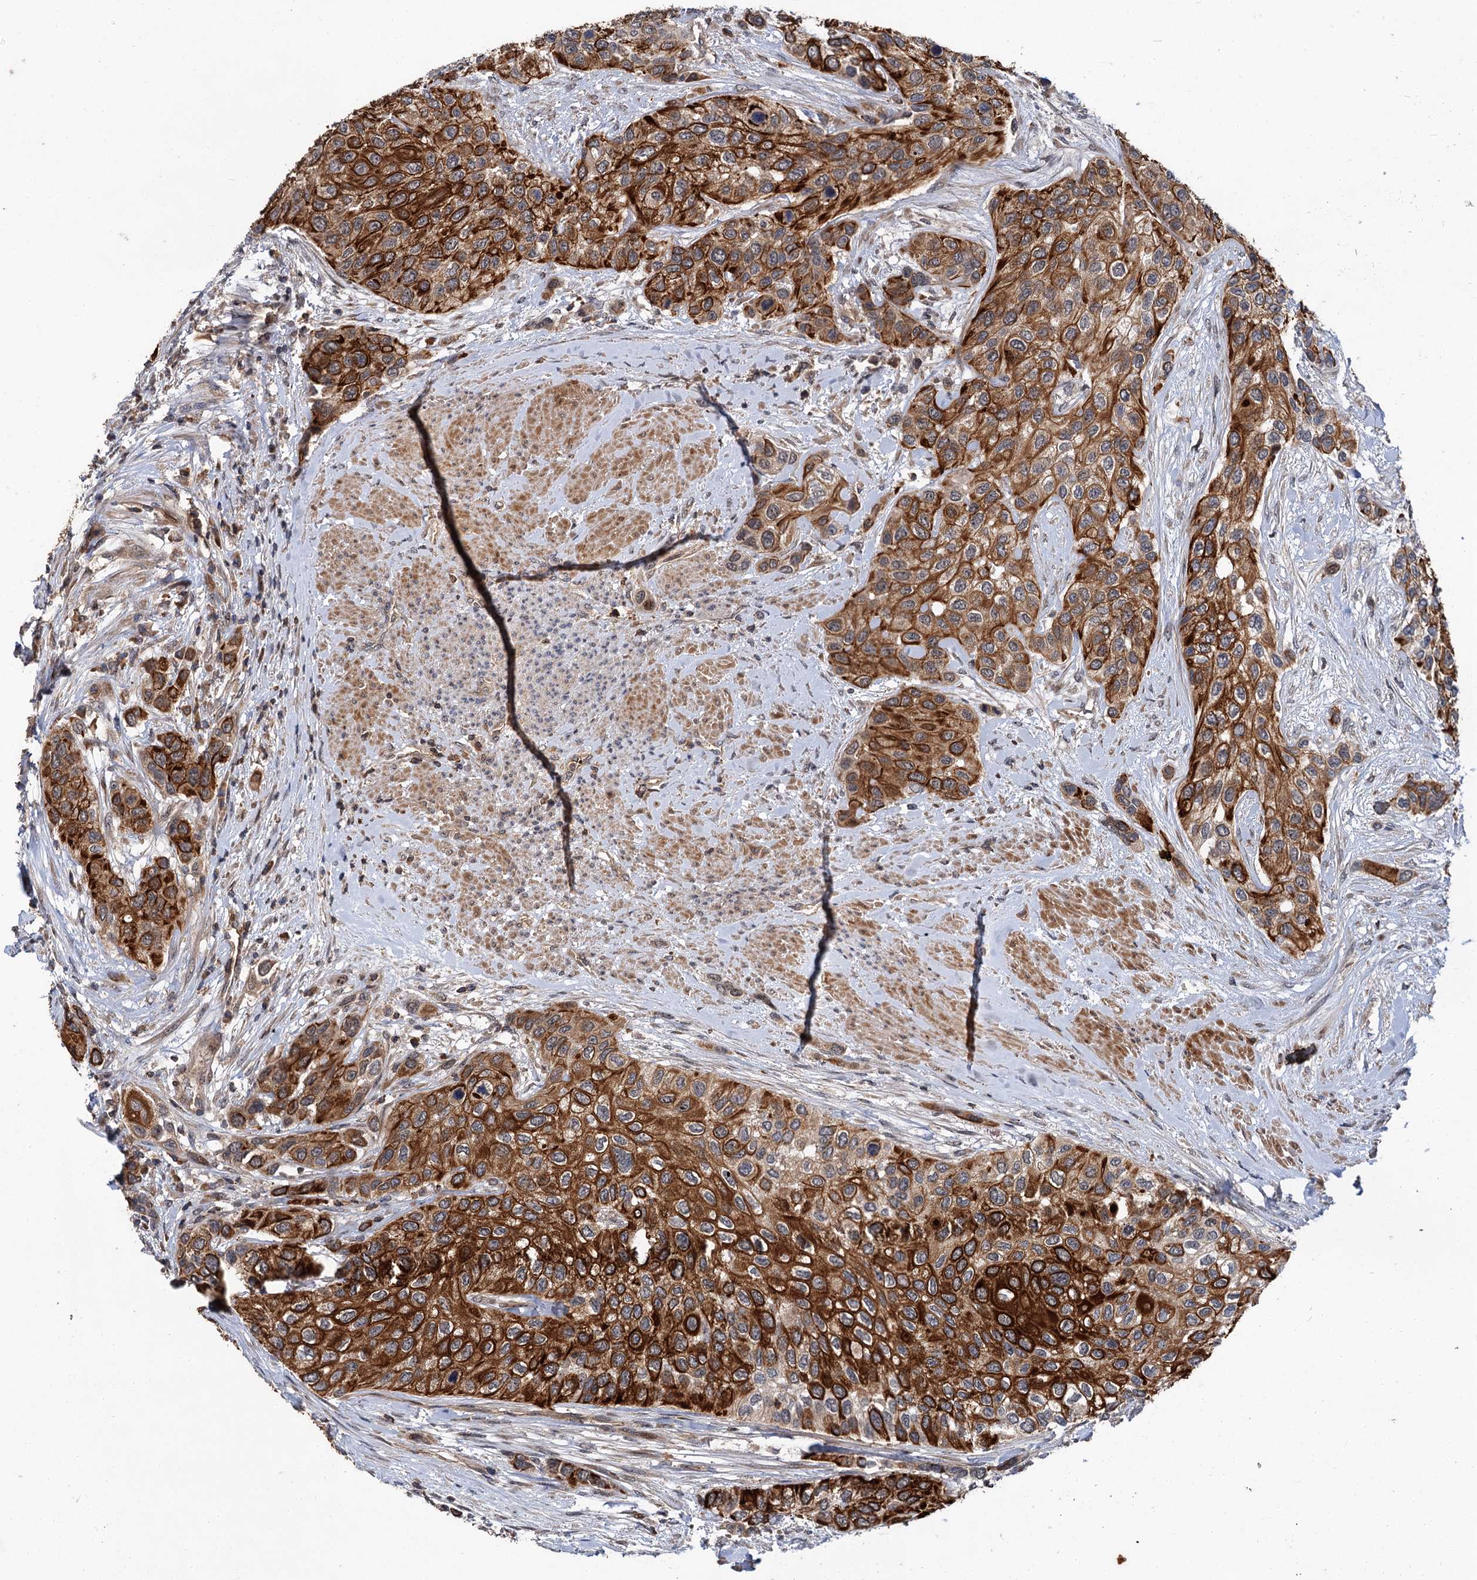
{"staining": {"intensity": "strong", "quantity": ">75%", "location": "cytoplasmic/membranous"}, "tissue": "urothelial cancer", "cell_type": "Tumor cells", "image_type": "cancer", "snomed": [{"axis": "morphology", "description": "Normal tissue, NOS"}, {"axis": "morphology", "description": "Urothelial carcinoma, High grade"}, {"axis": "topography", "description": "Vascular tissue"}, {"axis": "topography", "description": "Urinary bladder"}], "caption": "Immunohistochemical staining of urothelial carcinoma (high-grade) exhibits high levels of strong cytoplasmic/membranous positivity in approximately >75% of tumor cells.", "gene": "ABLIM1", "patient": {"sex": "female", "age": 56}}